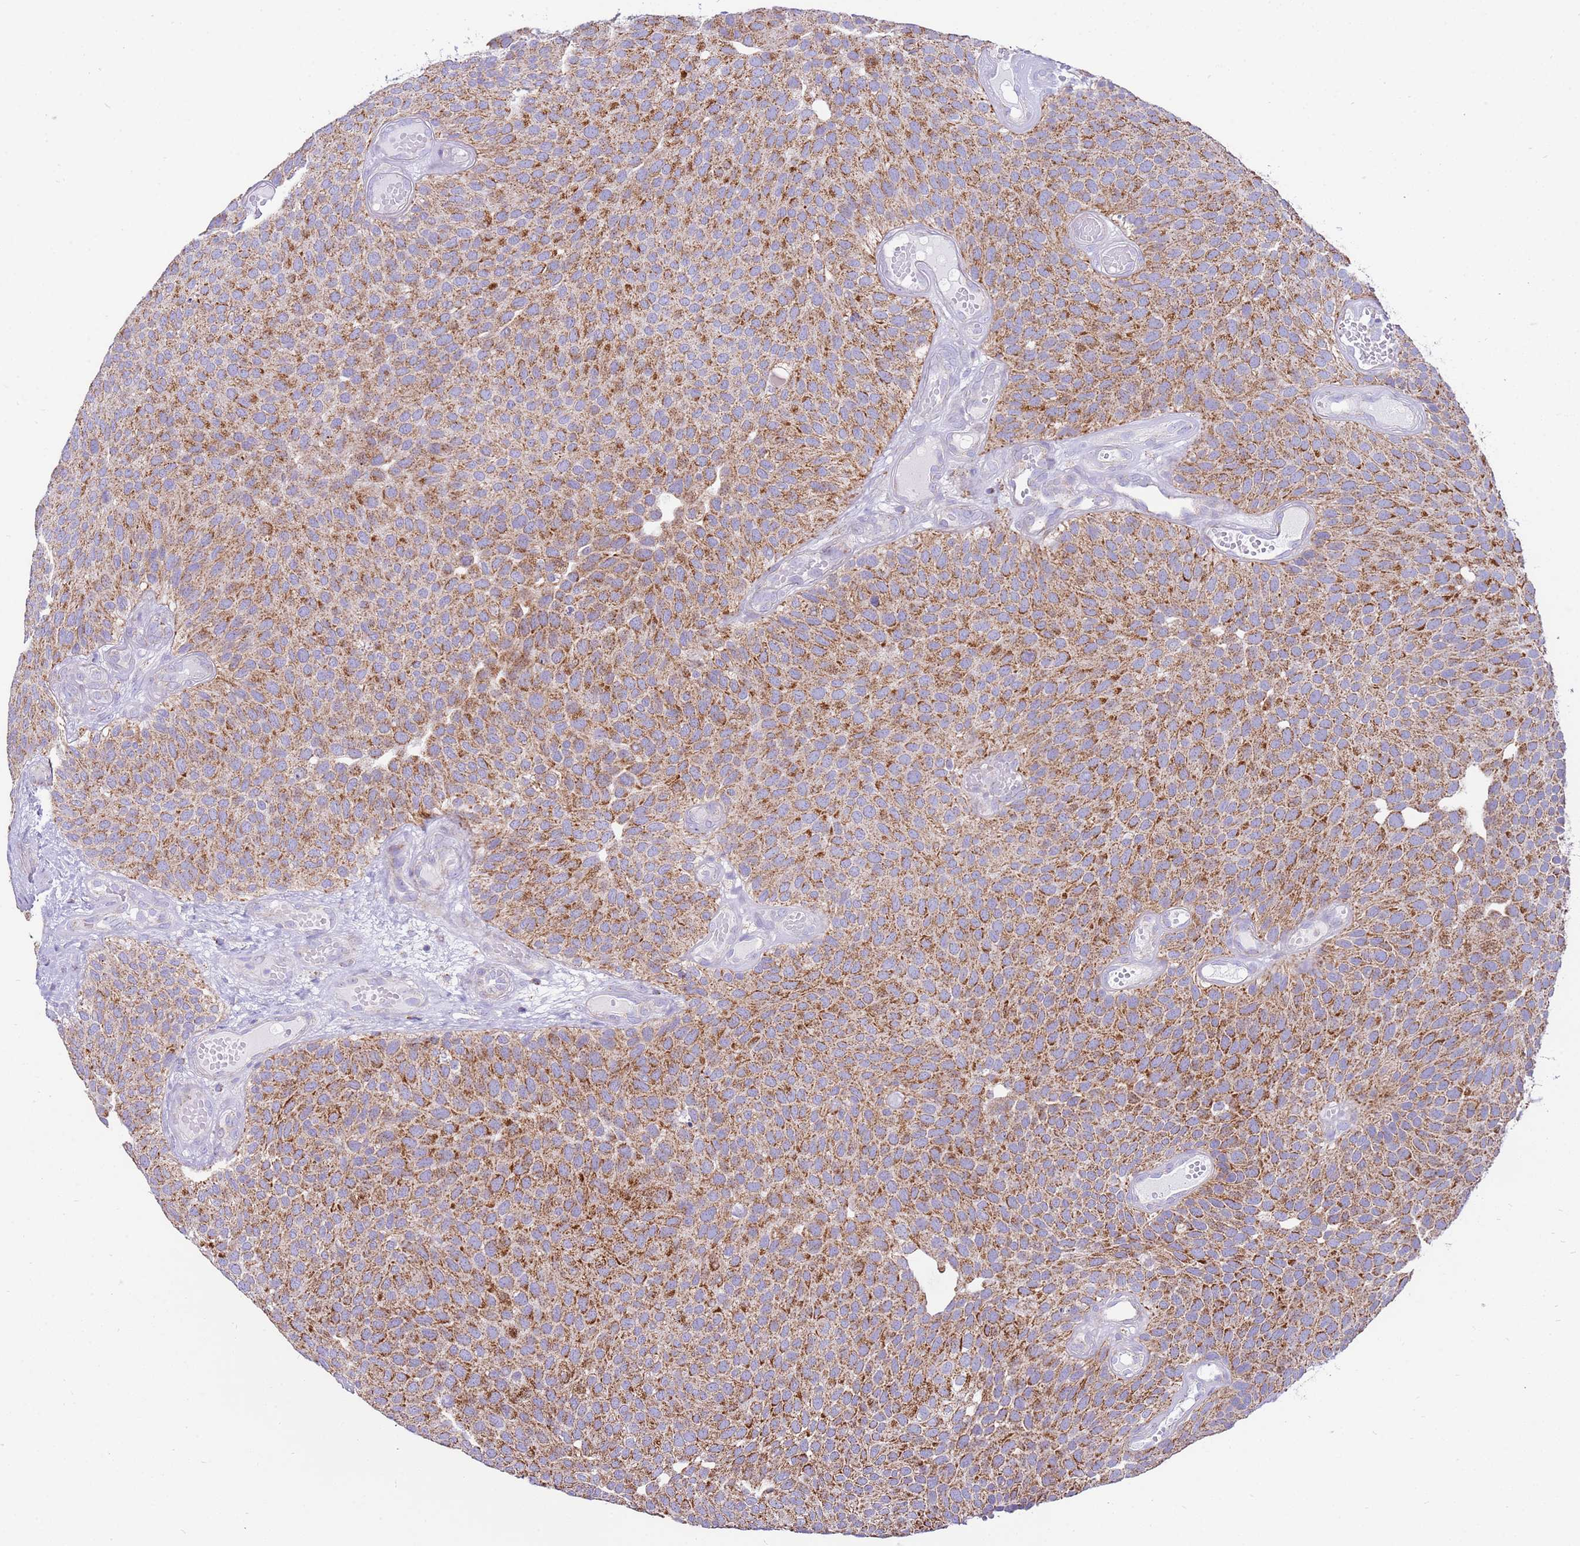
{"staining": {"intensity": "moderate", "quantity": ">75%", "location": "cytoplasmic/membranous"}, "tissue": "urothelial cancer", "cell_type": "Tumor cells", "image_type": "cancer", "snomed": [{"axis": "morphology", "description": "Urothelial carcinoma, Low grade"}, {"axis": "topography", "description": "Urinary bladder"}], "caption": "Urothelial cancer stained with a protein marker exhibits moderate staining in tumor cells.", "gene": "IGF1R", "patient": {"sex": "male", "age": 89}}